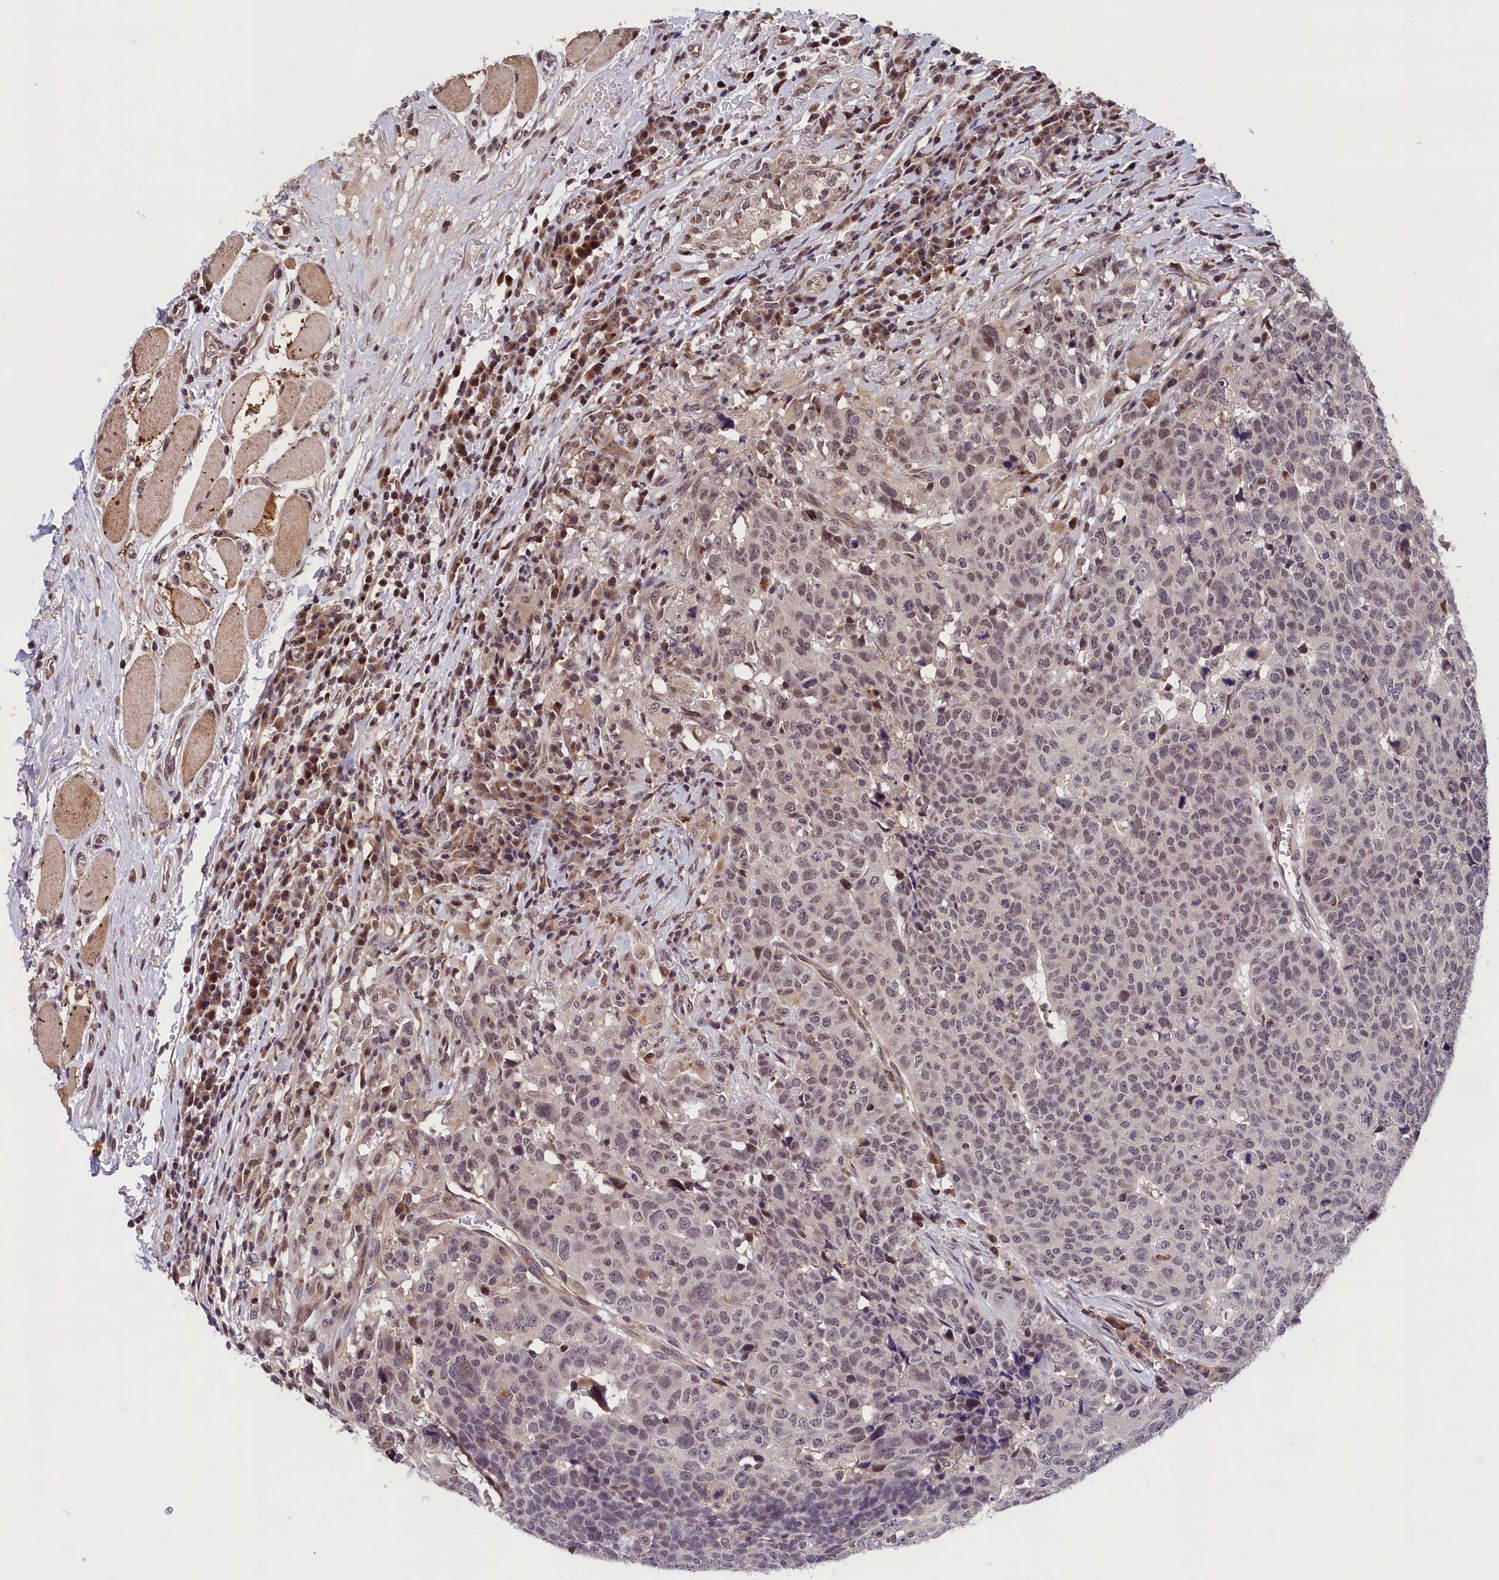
{"staining": {"intensity": "weak", "quantity": "25%-75%", "location": "nuclear"}, "tissue": "head and neck cancer", "cell_type": "Tumor cells", "image_type": "cancer", "snomed": [{"axis": "morphology", "description": "Squamous cell carcinoma, NOS"}, {"axis": "topography", "description": "Head-Neck"}], "caption": "The photomicrograph demonstrates immunohistochemical staining of squamous cell carcinoma (head and neck). There is weak nuclear expression is present in approximately 25%-75% of tumor cells.", "gene": "KCNK6", "patient": {"sex": "male", "age": 66}}